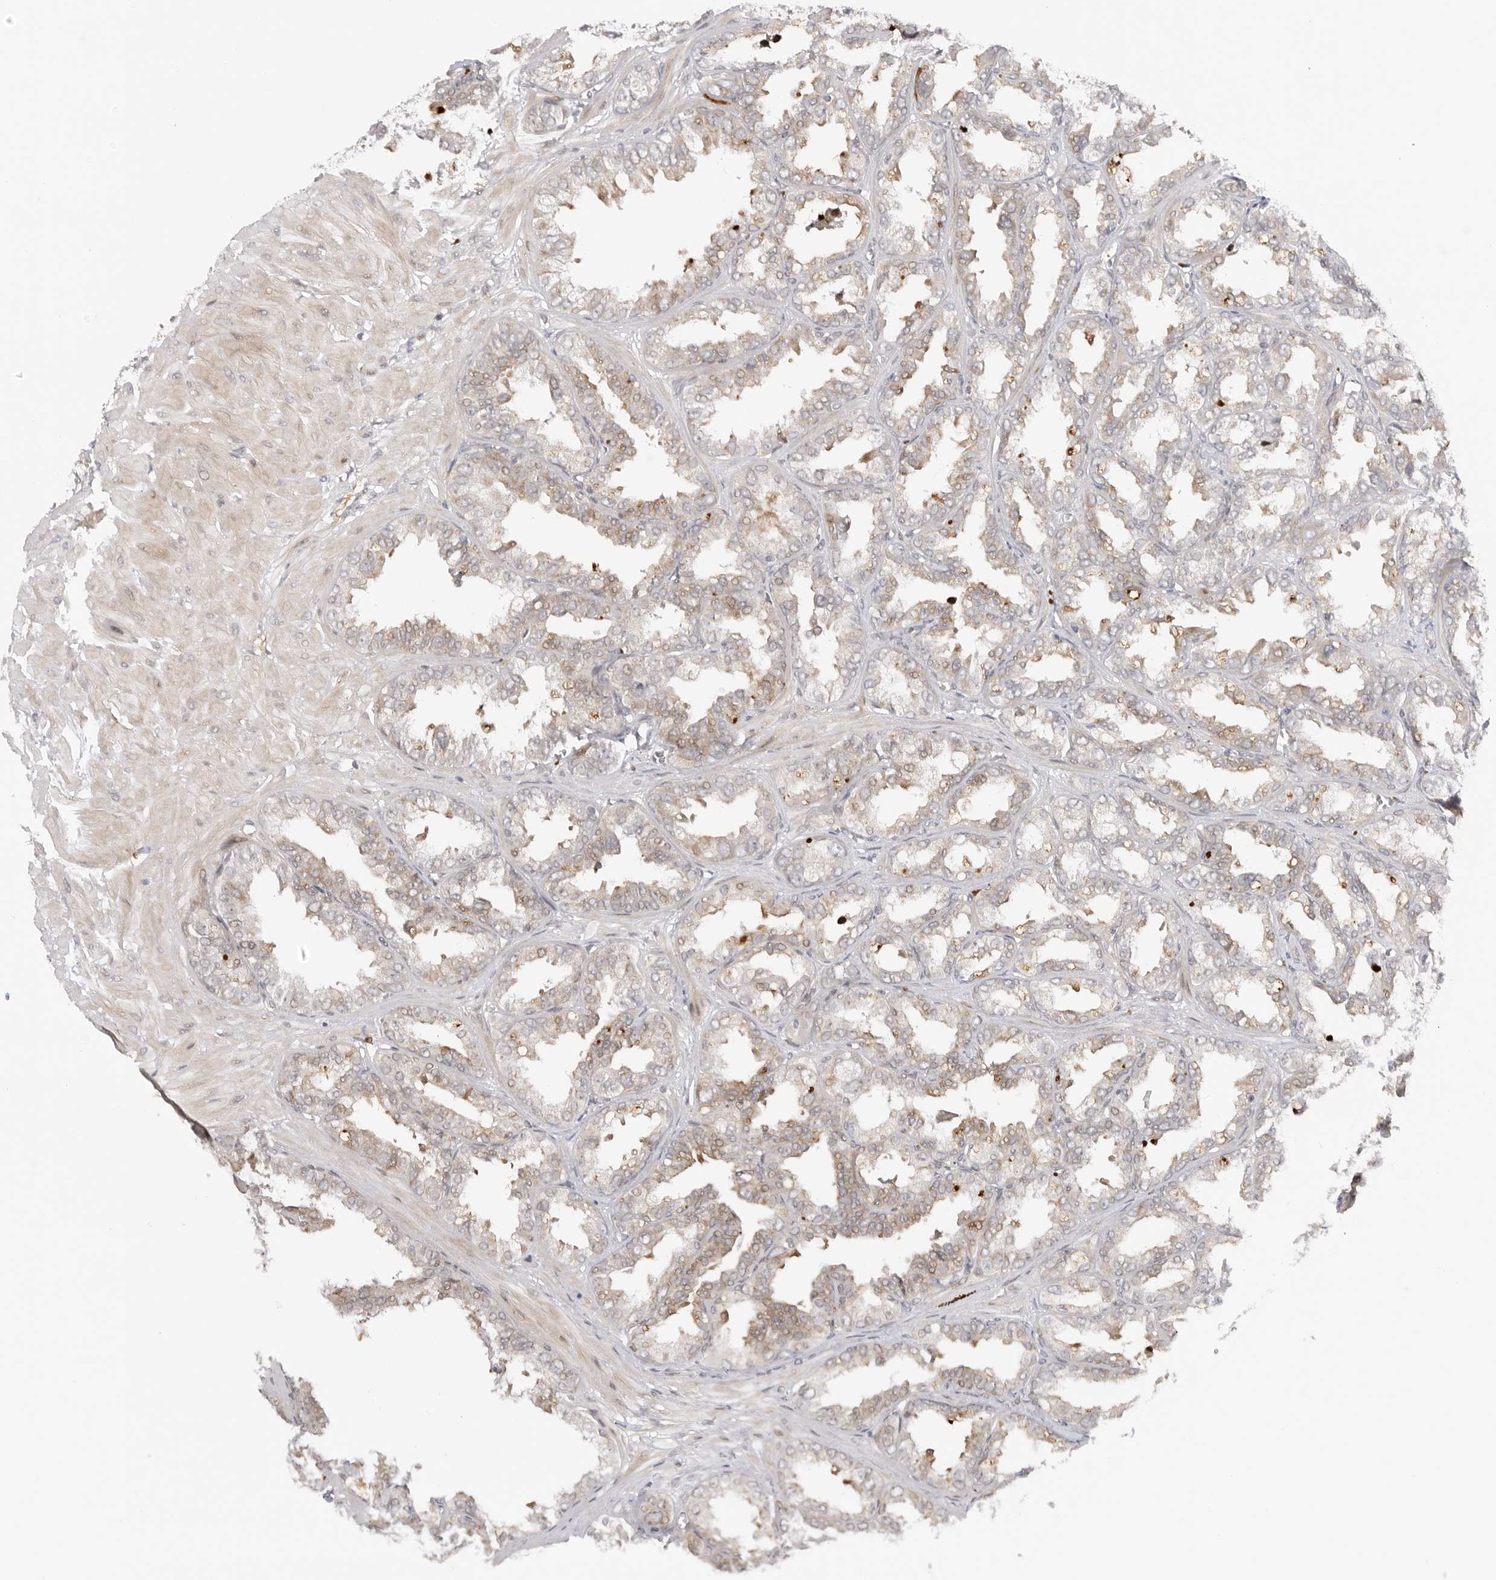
{"staining": {"intensity": "moderate", "quantity": "25%-75%", "location": "cytoplasmic/membranous"}, "tissue": "seminal vesicle", "cell_type": "Glandular cells", "image_type": "normal", "snomed": [{"axis": "morphology", "description": "Normal tissue, NOS"}, {"axis": "topography", "description": "Prostate"}, {"axis": "topography", "description": "Seminal veicle"}], "caption": "An image of seminal vesicle stained for a protein displays moderate cytoplasmic/membranous brown staining in glandular cells. (brown staining indicates protein expression, while blue staining denotes nuclei).", "gene": "GGT6", "patient": {"sex": "male", "age": 51}}